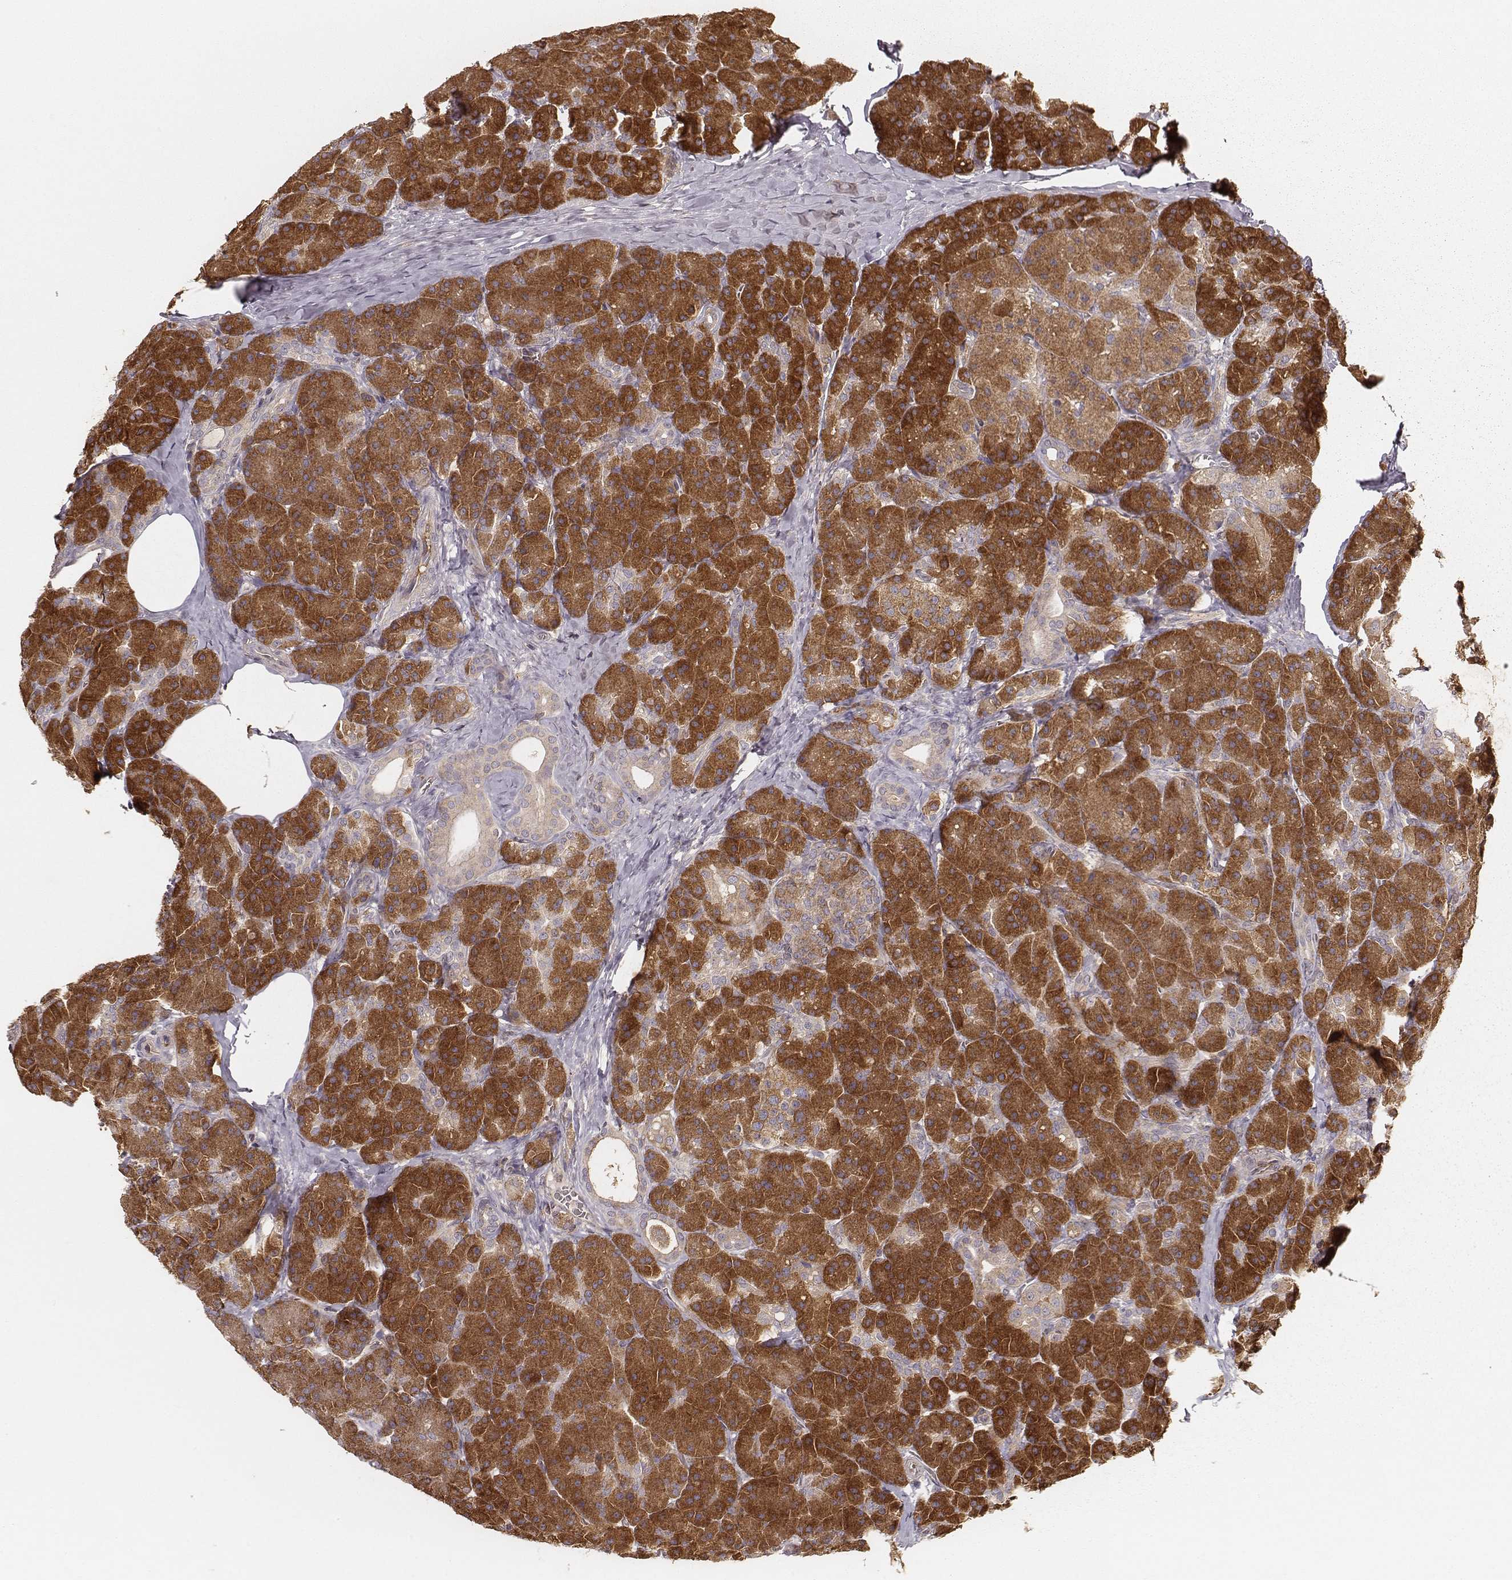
{"staining": {"intensity": "moderate", "quantity": ">75%", "location": "cytoplasmic/membranous"}, "tissue": "pancreas", "cell_type": "Exocrine glandular cells", "image_type": "normal", "snomed": [{"axis": "morphology", "description": "Normal tissue, NOS"}, {"axis": "topography", "description": "Pancreas"}], "caption": "Pancreas stained with DAB immunohistochemistry (IHC) shows medium levels of moderate cytoplasmic/membranous positivity in approximately >75% of exocrine glandular cells.", "gene": "CARS1", "patient": {"sex": "male", "age": 57}}